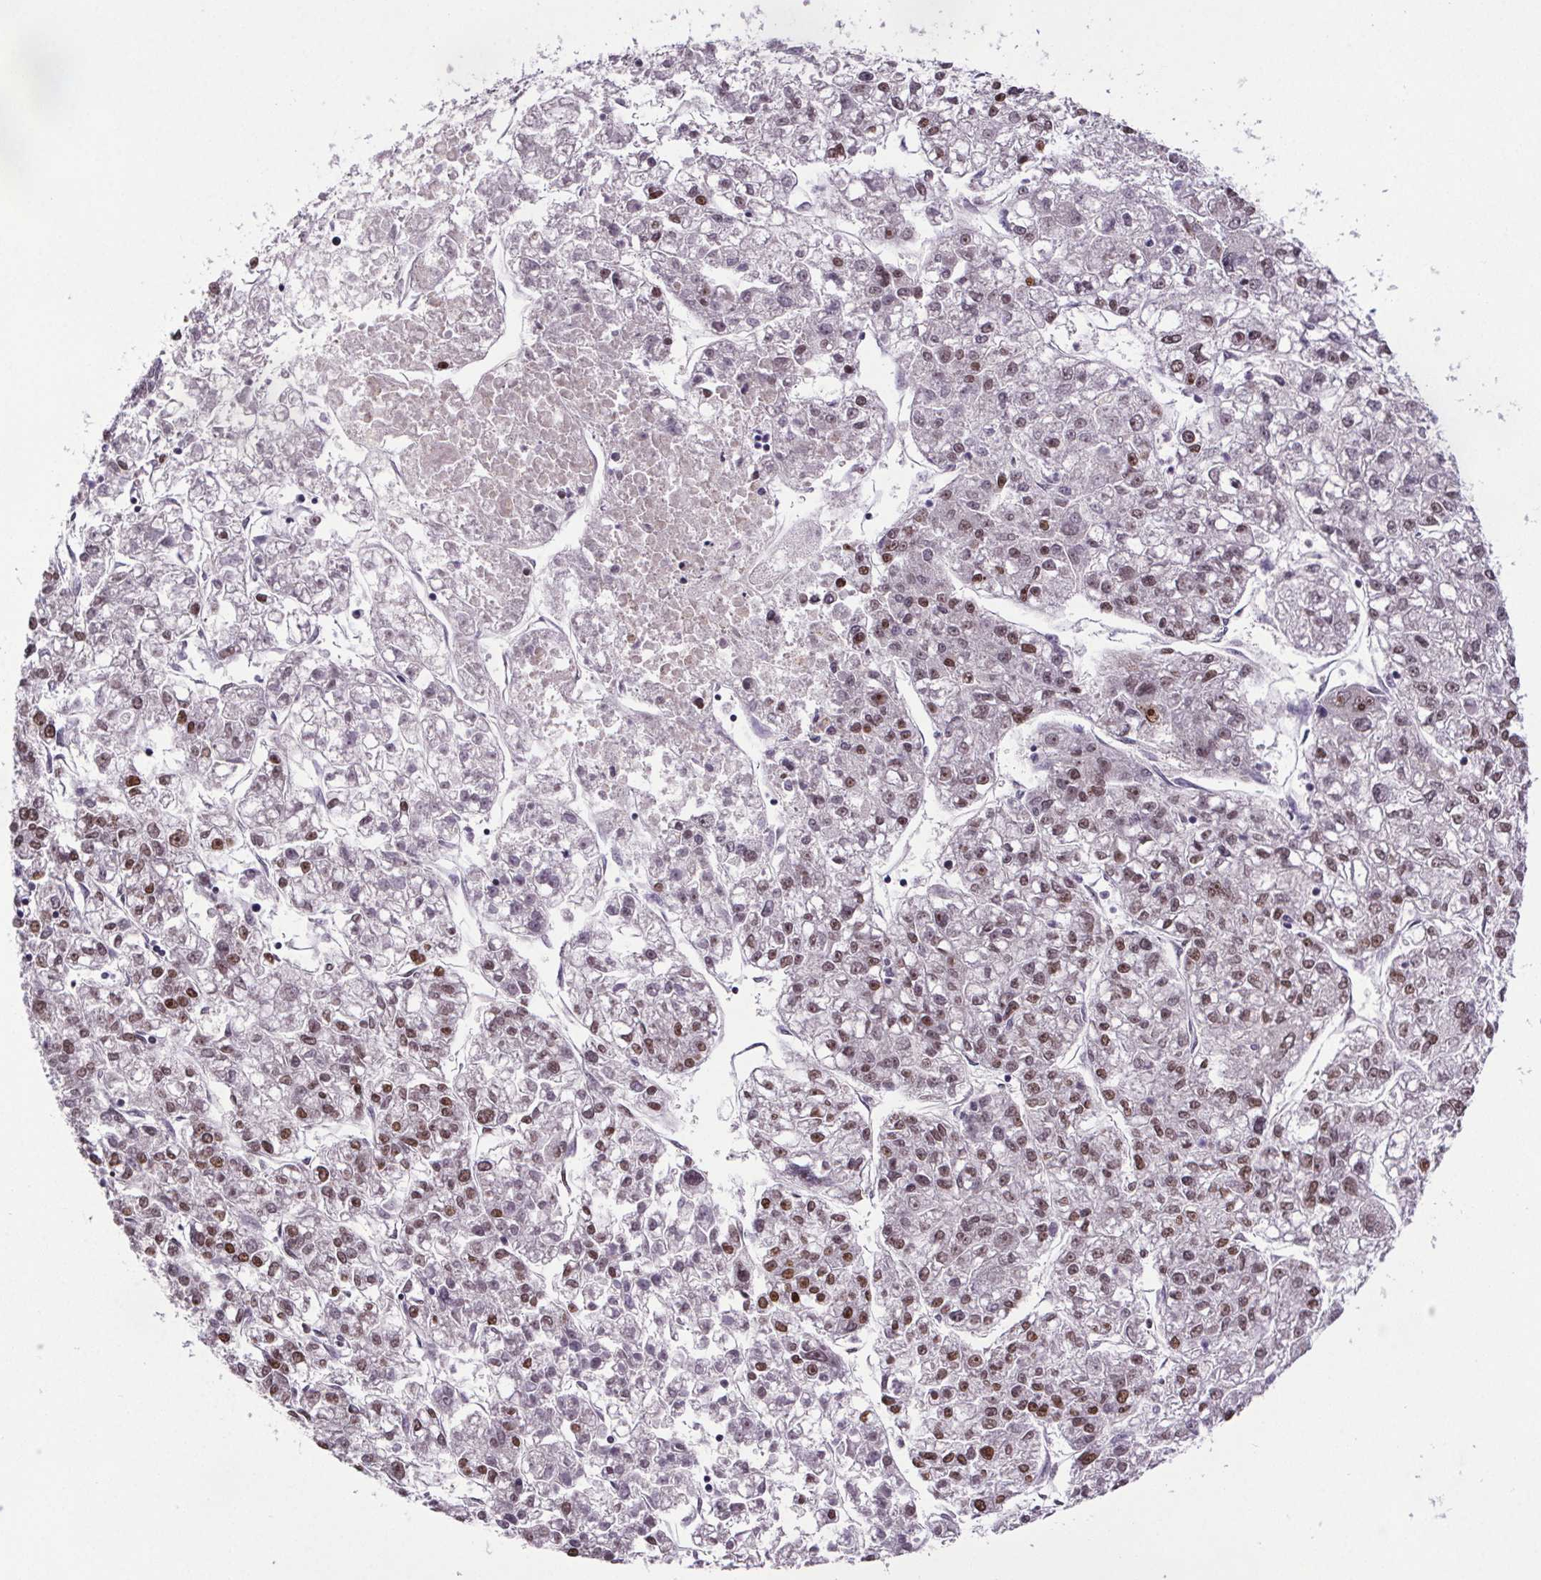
{"staining": {"intensity": "moderate", "quantity": "25%-75%", "location": "nuclear"}, "tissue": "liver cancer", "cell_type": "Tumor cells", "image_type": "cancer", "snomed": [{"axis": "morphology", "description": "Carcinoma, Hepatocellular, NOS"}, {"axis": "topography", "description": "Liver"}], "caption": "Protein staining of hepatocellular carcinoma (liver) tissue exhibits moderate nuclear staining in about 25%-75% of tumor cells.", "gene": "ATMIN", "patient": {"sex": "male", "age": 56}}